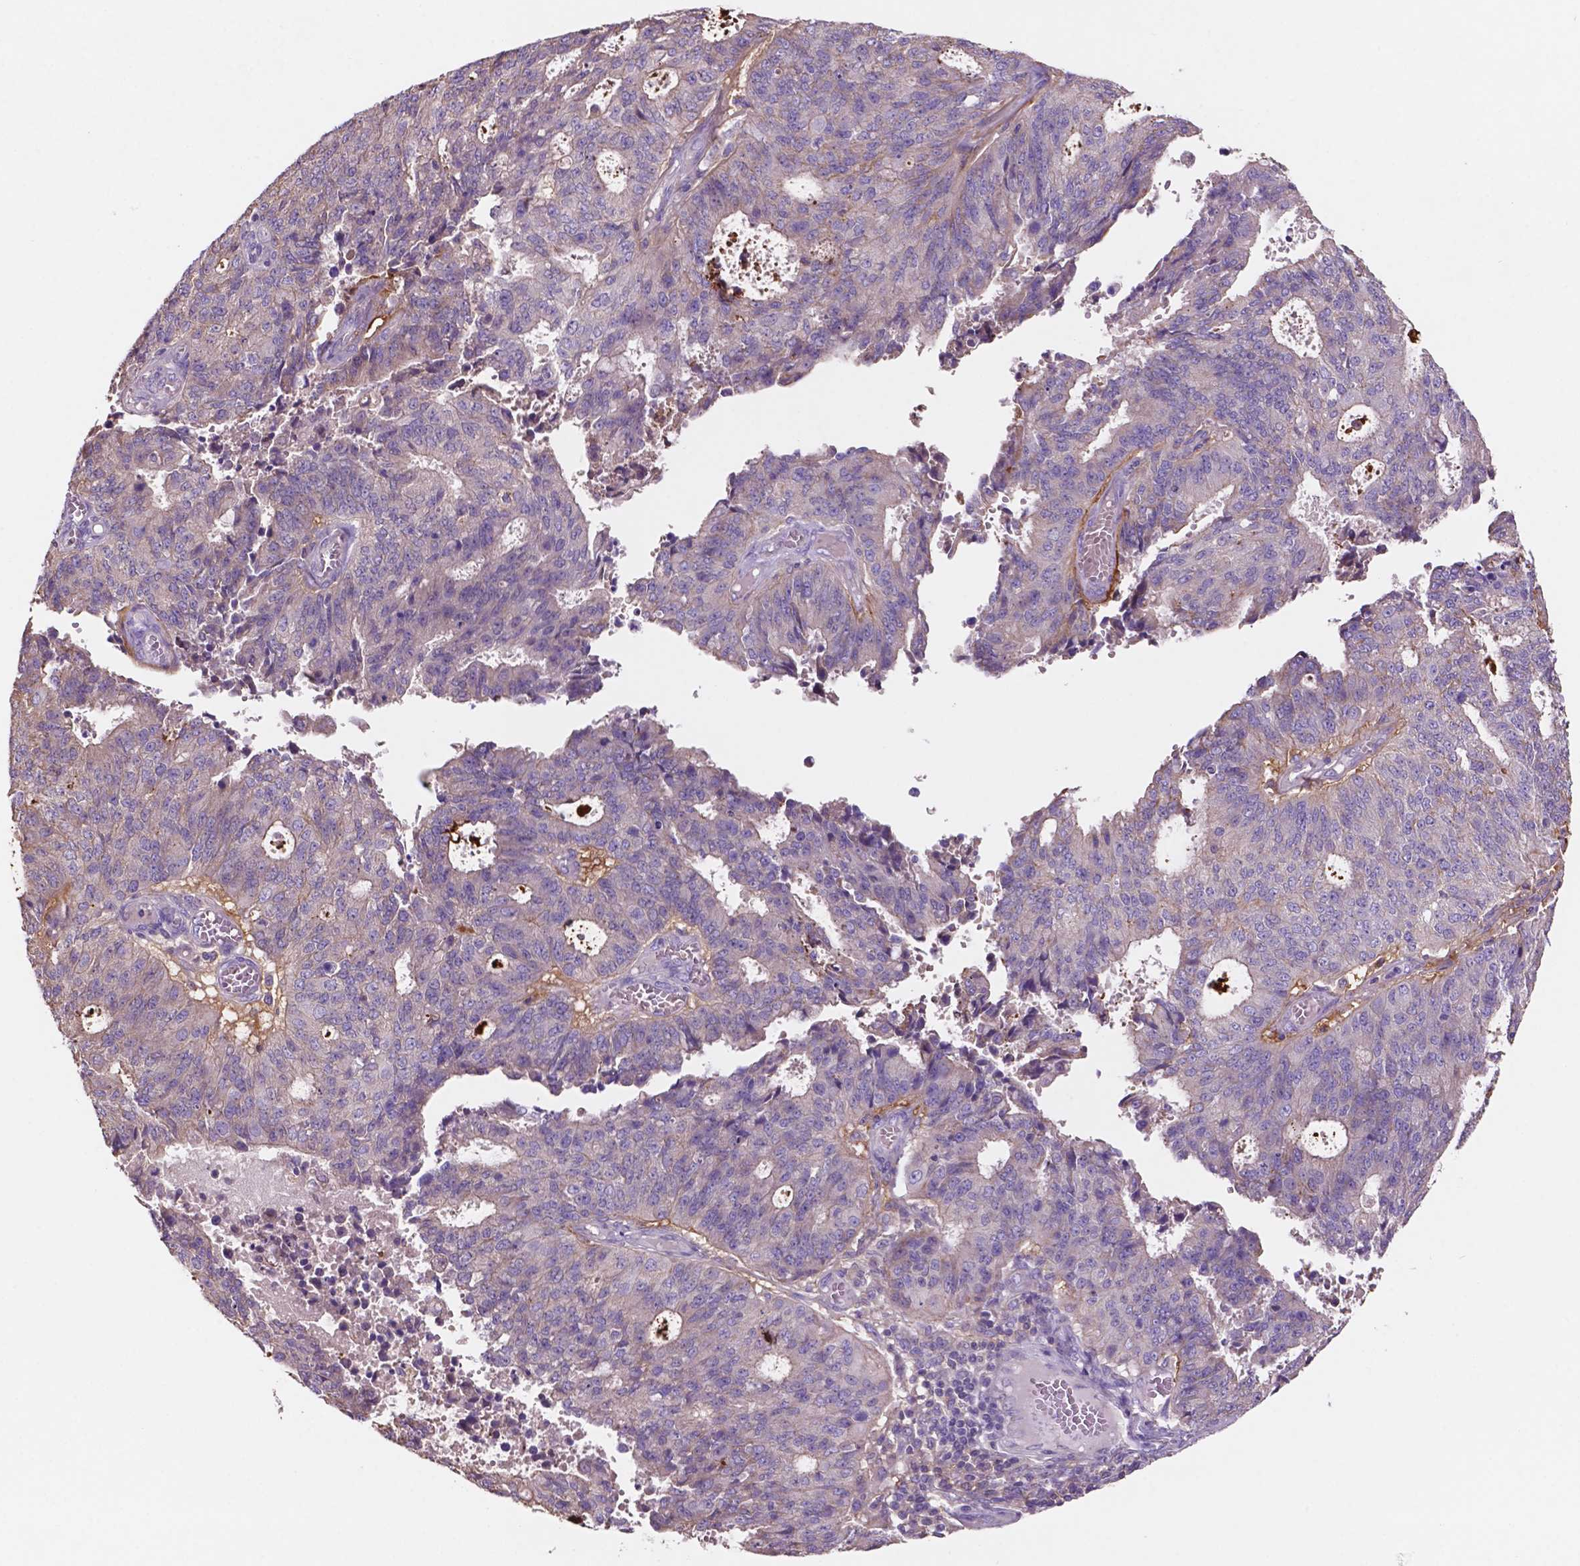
{"staining": {"intensity": "negative", "quantity": "none", "location": "none"}, "tissue": "endometrial cancer", "cell_type": "Tumor cells", "image_type": "cancer", "snomed": [{"axis": "morphology", "description": "Adenocarcinoma, NOS"}, {"axis": "topography", "description": "Endometrium"}], "caption": "Tumor cells are negative for protein expression in human endometrial cancer (adenocarcinoma). The staining is performed using DAB brown chromogen with nuclei counter-stained in using hematoxylin.", "gene": "MKRN2OS", "patient": {"sex": "female", "age": 82}}